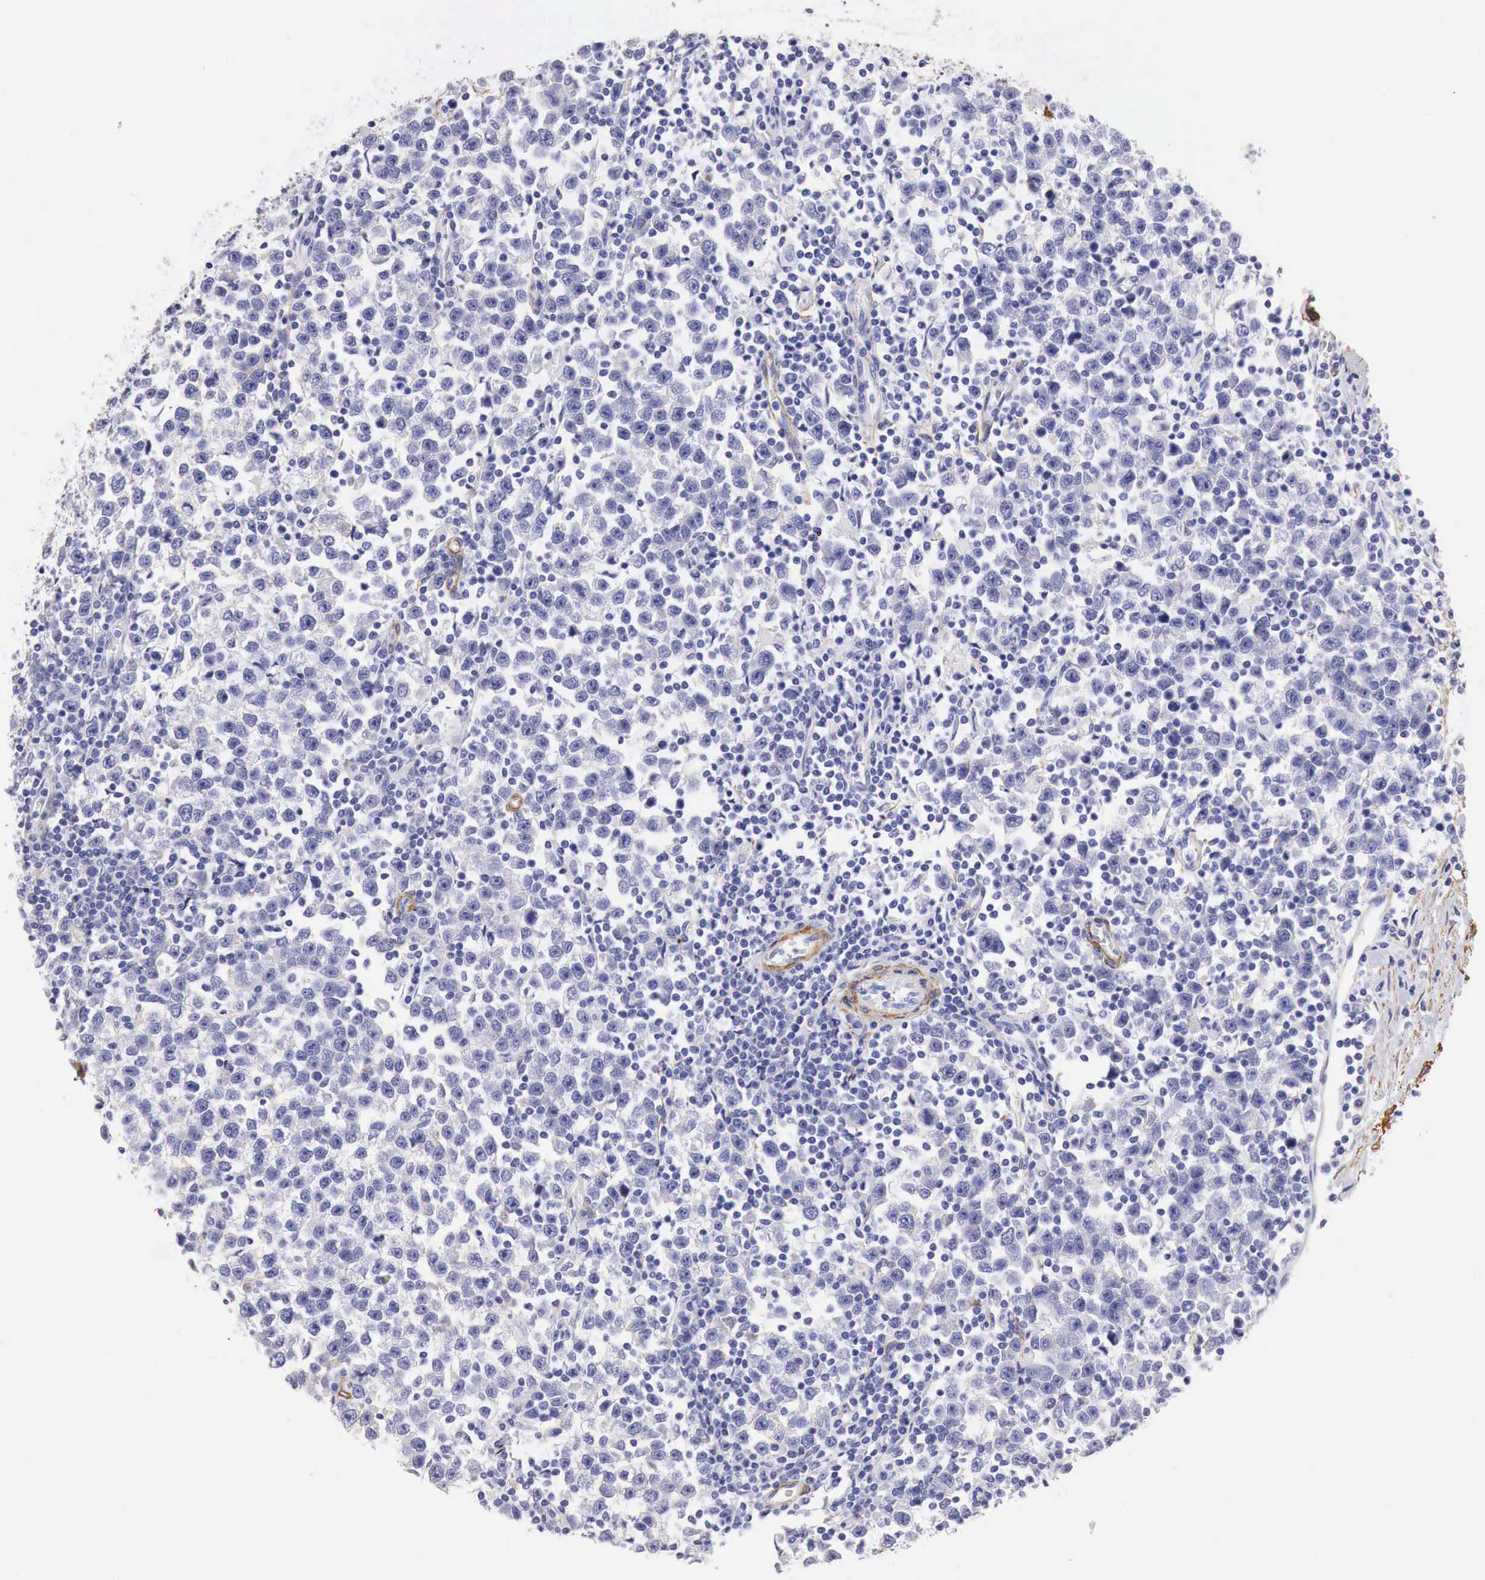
{"staining": {"intensity": "negative", "quantity": "none", "location": "none"}, "tissue": "testis cancer", "cell_type": "Tumor cells", "image_type": "cancer", "snomed": [{"axis": "morphology", "description": "Seminoma, NOS"}, {"axis": "topography", "description": "Testis"}], "caption": "An image of human seminoma (testis) is negative for staining in tumor cells. The staining was performed using DAB to visualize the protein expression in brown, while the nuclei were stained in blue with hematoxylin (Magnification: 20x).", "gene": "TPM1", "patient": {"sex": "male", "age": 43}}